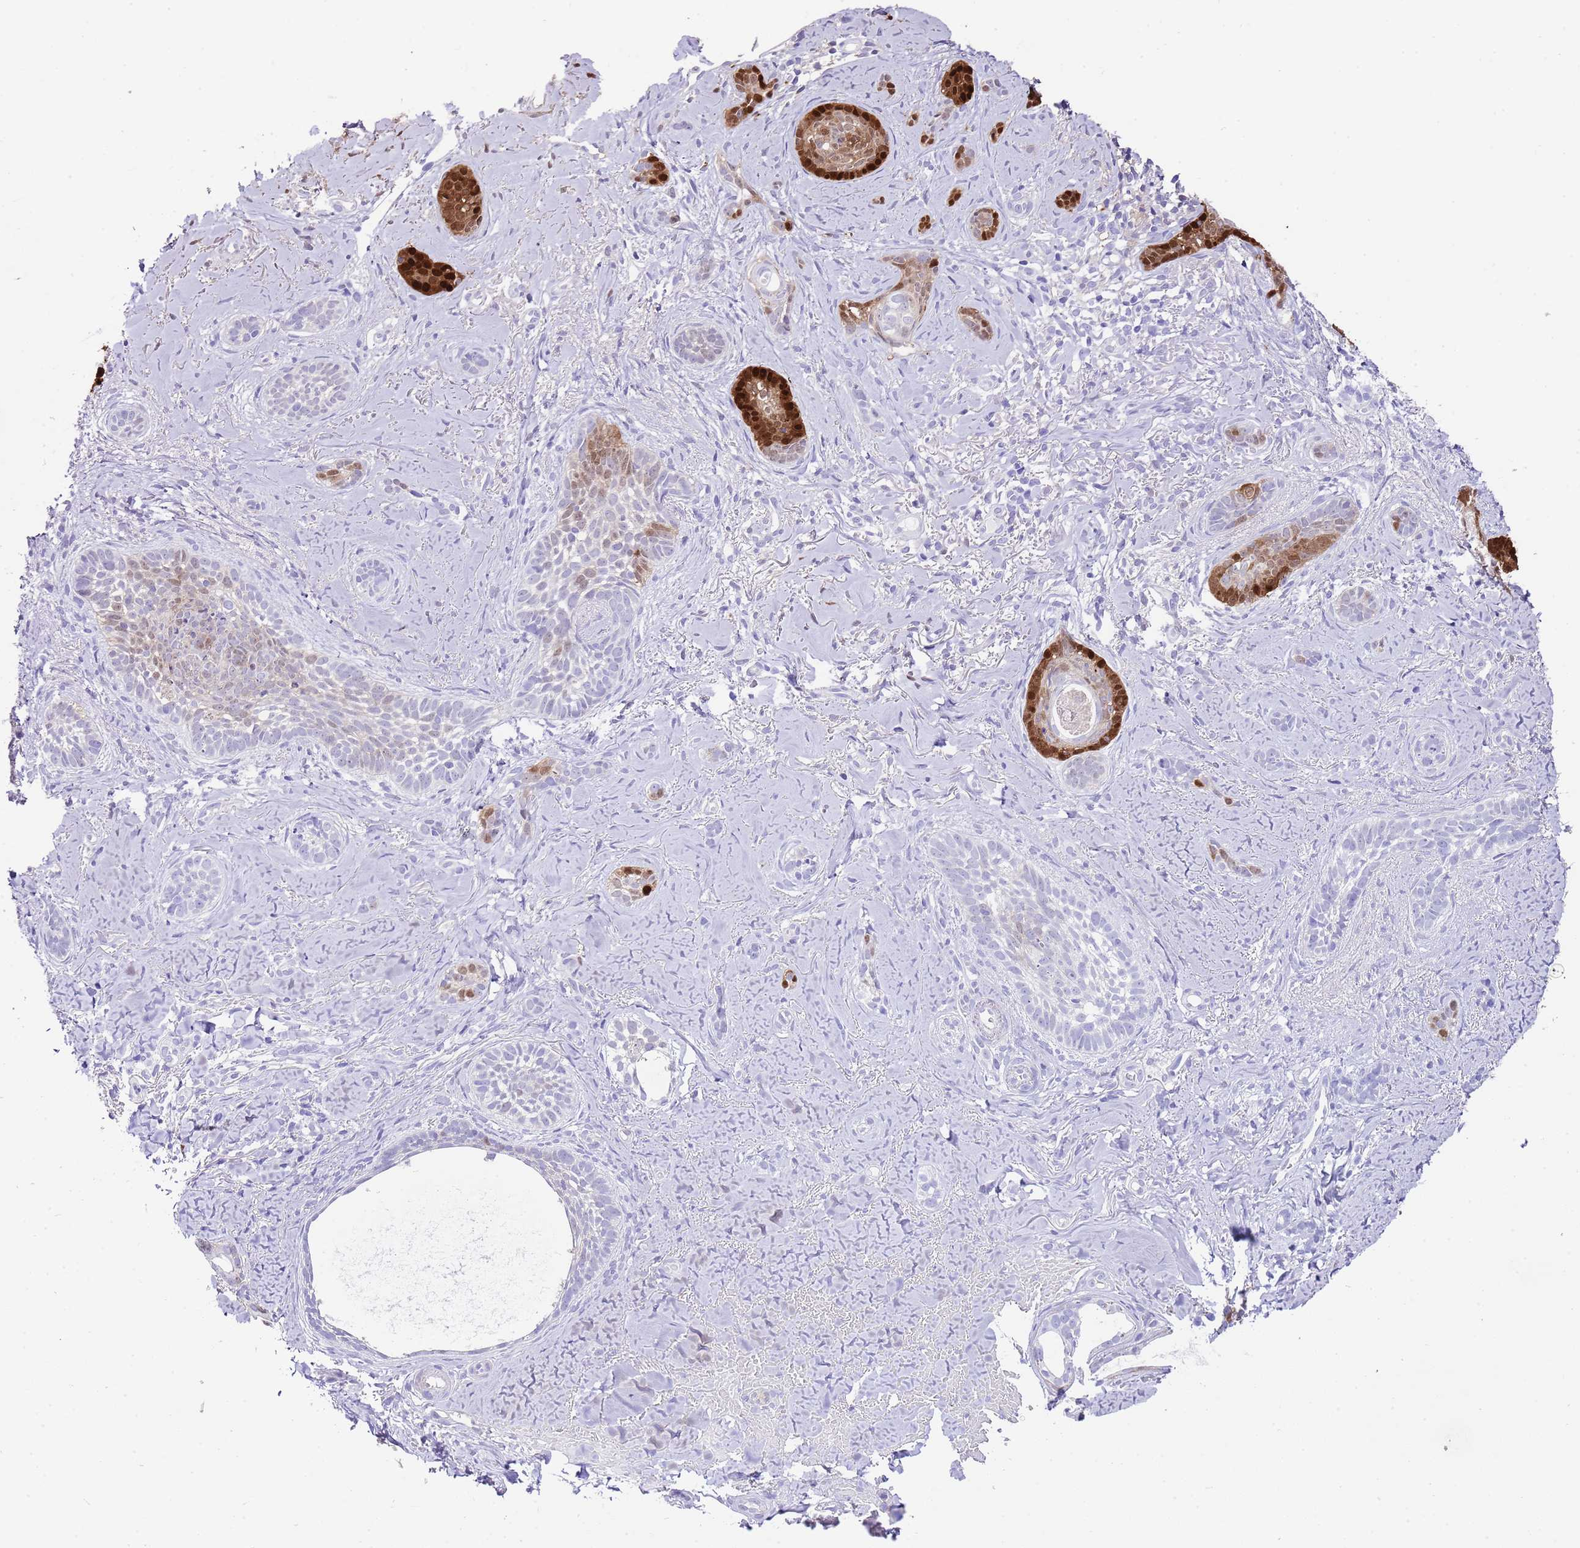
{"staining": {"intensity": "strong", "quantity": "<25%", "location": "cytoplasmic/membranous,nuclear"}, "tissue": "skin cancer", "cell_type": "Tumor cells", "image_type": "cancer", "snomed": [{"axis": "morphology", "description": "Basal cell carcinoma"}, {"axis": "topography", "description": "Skin"}], "caption": "This micrograph exhibits immunohistochemistry staining of human basal cell carcinoma (skin), with medium strong cytoplasmic/membranous and nuclear expression in approximately <25% of tumor cells.", "gene": "ALDH3A1", "patient": {"sex": "female", "age": 55}}